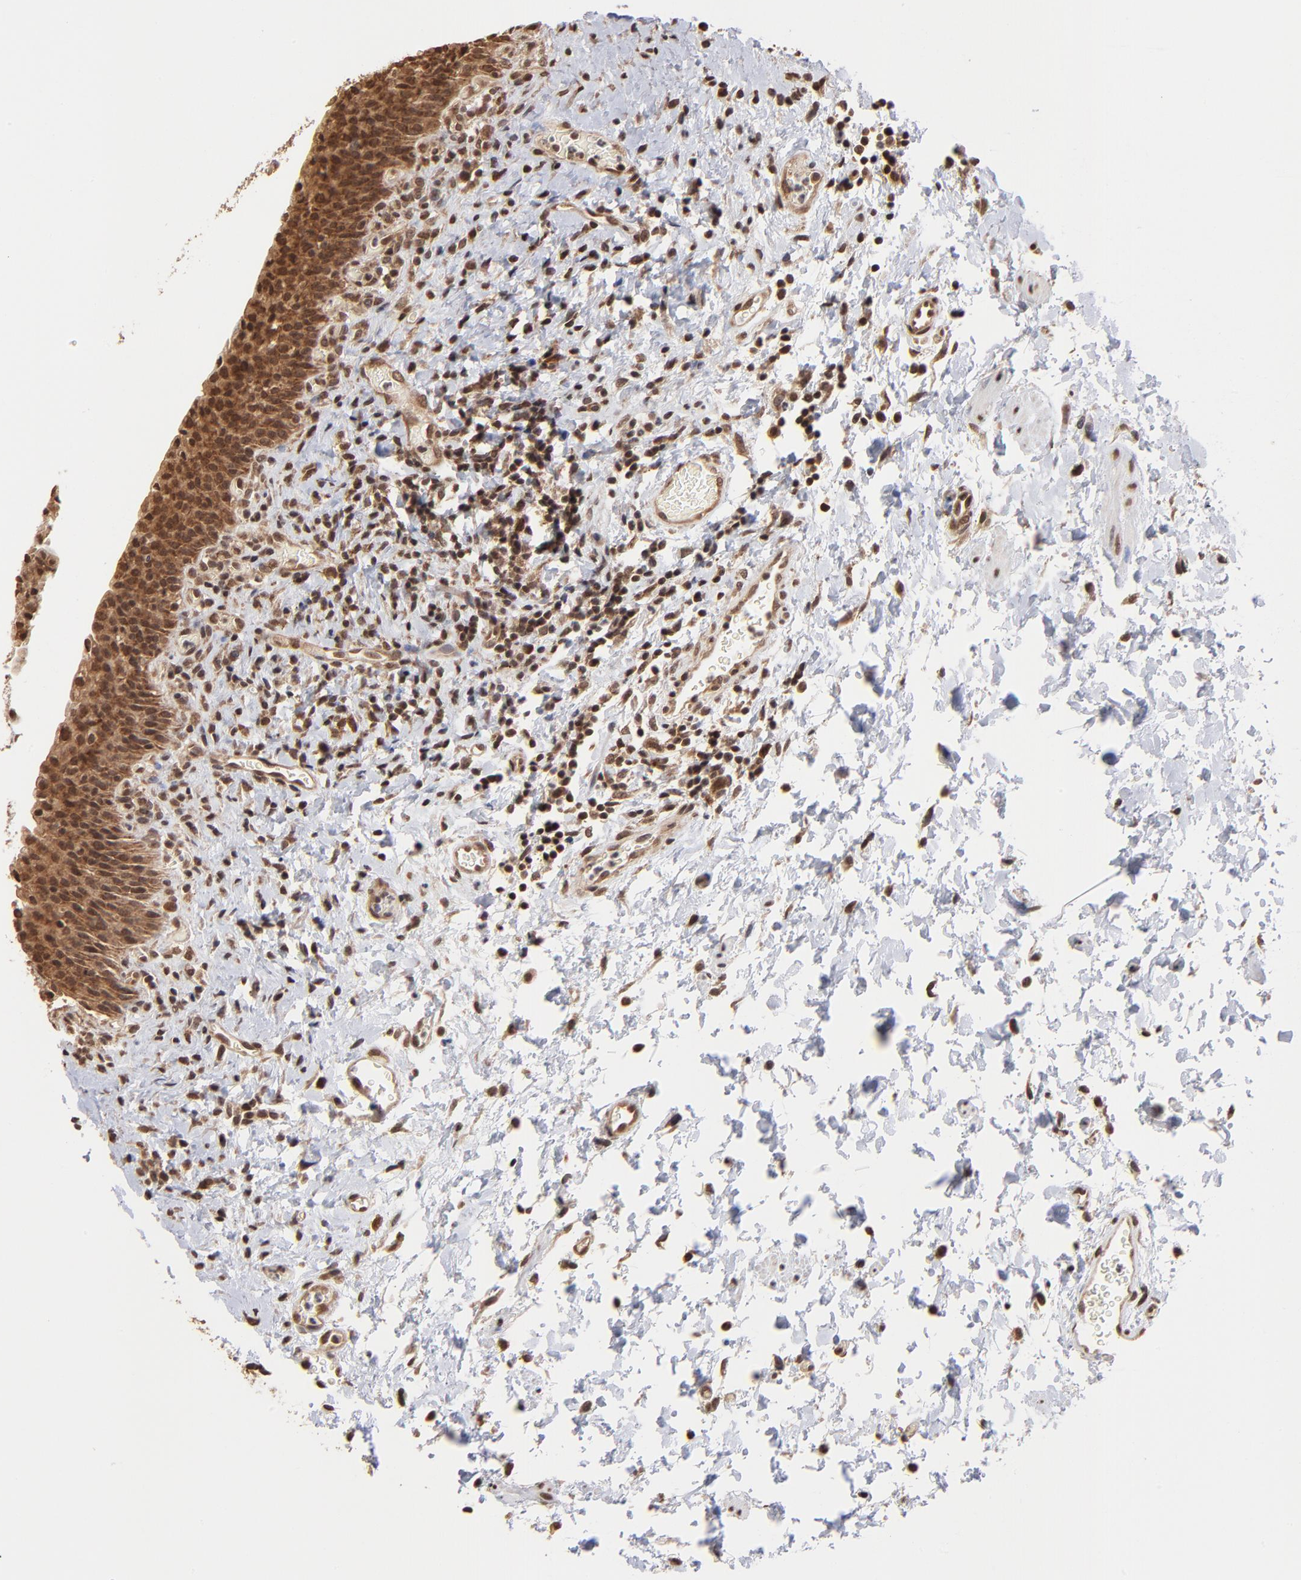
{"staining": {"intensity": "strong", "quantity": ">75%", "location": "cytoplasmic/membranous"}, "tissue": "urinary bladder", "cell_type": "Urothelial cells", "image_type": "normal", "snomed": [{"axis": "morphology", "description": "Normal tissue, NOS"}, {"axis": "topography", "description": "Urinary bladder"}], "caption": "Approximately >75% of urothelial cells in benign human urinary bladder reveal strong cytoplasmic/membranous protein staining as visualized by brown immunohistochemical staining.", "gene": "BRPF1", "patient": {"sex": "male", "age": 51}}